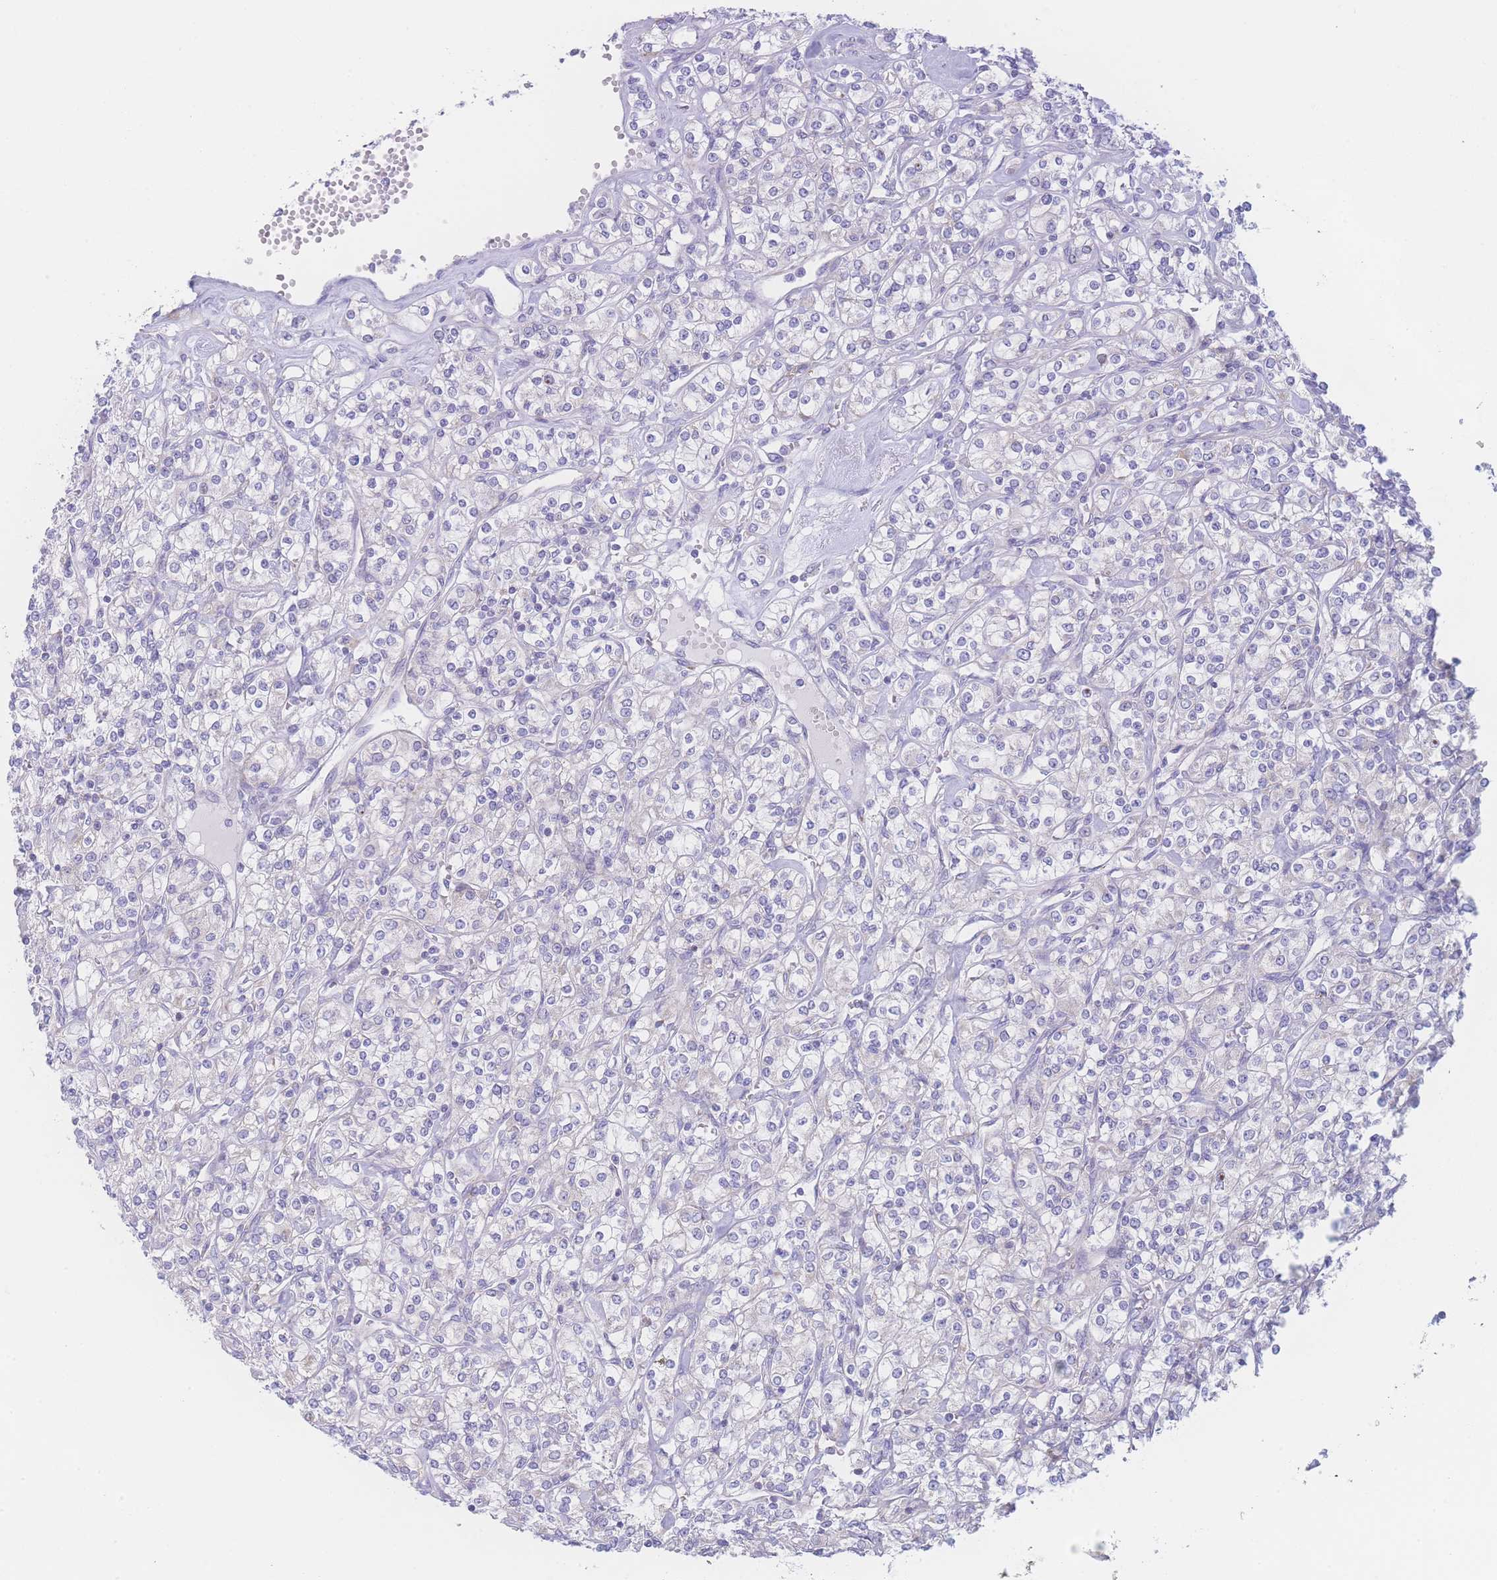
{"staining": {"intensity": "negative", "quantity": "none", "location": "none"}, "tissue": "renal cancer", "cell_type": "Tumor cells", "image_type": "cancer", "snomed": [{"axis": "morphology", "description": "Adenocarcinoma, NOS"}, {"axis": "topography", "description": "Kidney"}], "caption": "Immunohistochemical staining of human renal adenocarcinoma displays no significant expression in tumor cells.", "gene": "NBEAL1", "patient": {"sex": "male", "age": 77}}